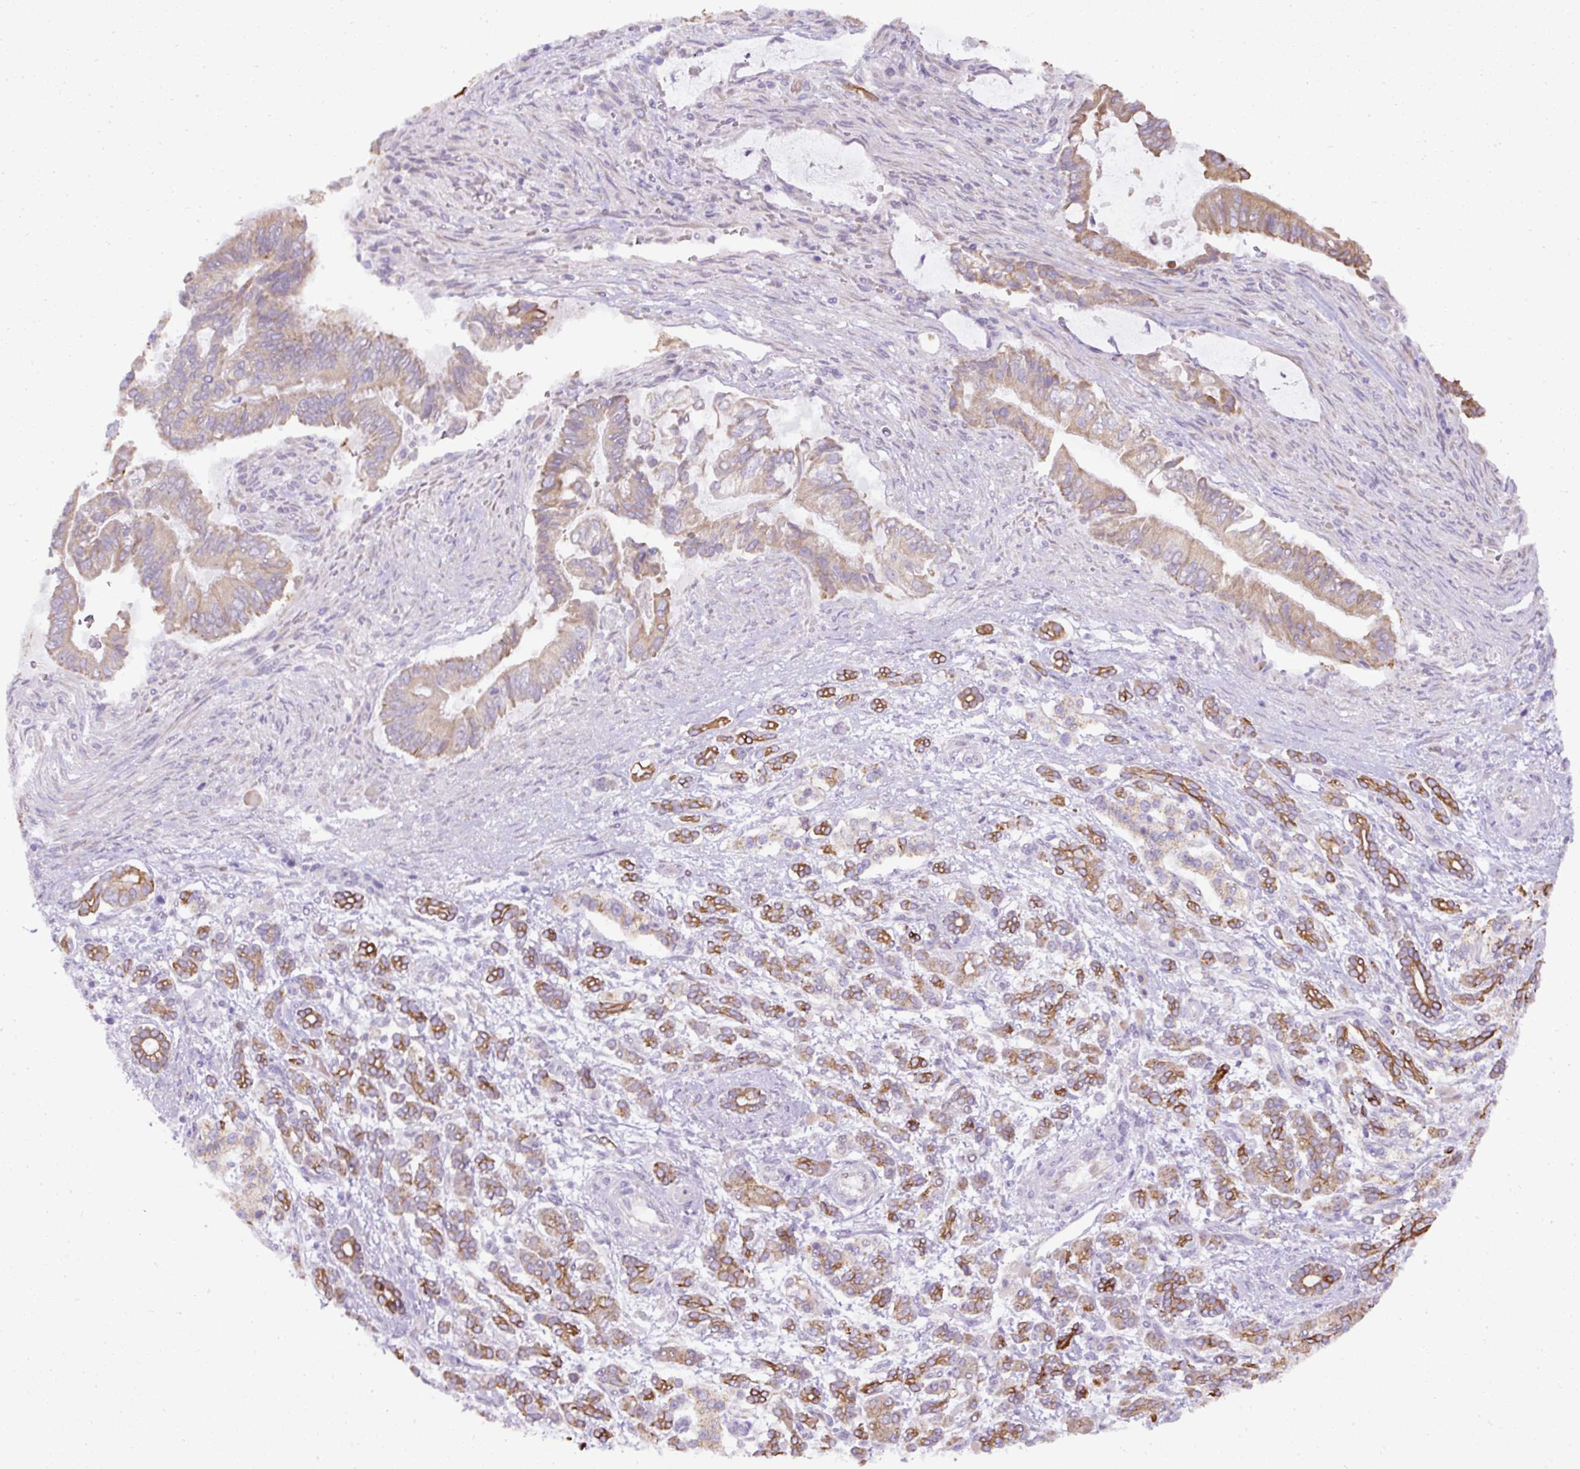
{"staining": {"intensity": "weak", "quantity": "25%-75%", "location": "cytoplasmic/membranous"}, "tissue": "pancreatic cancer", "cell_type": "Tumor cells", "image_type": "cancer", "snomed": [{"axis": "morphology", "description": "Adenocarcinoma, NOS"}, {"axis": "topography", "description": "Pancreas"}], "caption": "Pancreatic cancer (adenocarcinoma) was stained to show a protein in brown. There is low levels of weak cytoplasmic/membranous staining in approximately 25%-75% of tumor cells. (DAB IHC with brightfield microscopy, high magnification).", "gene": "FAM149A", "patient": {"sex": "male", "age": 68}}